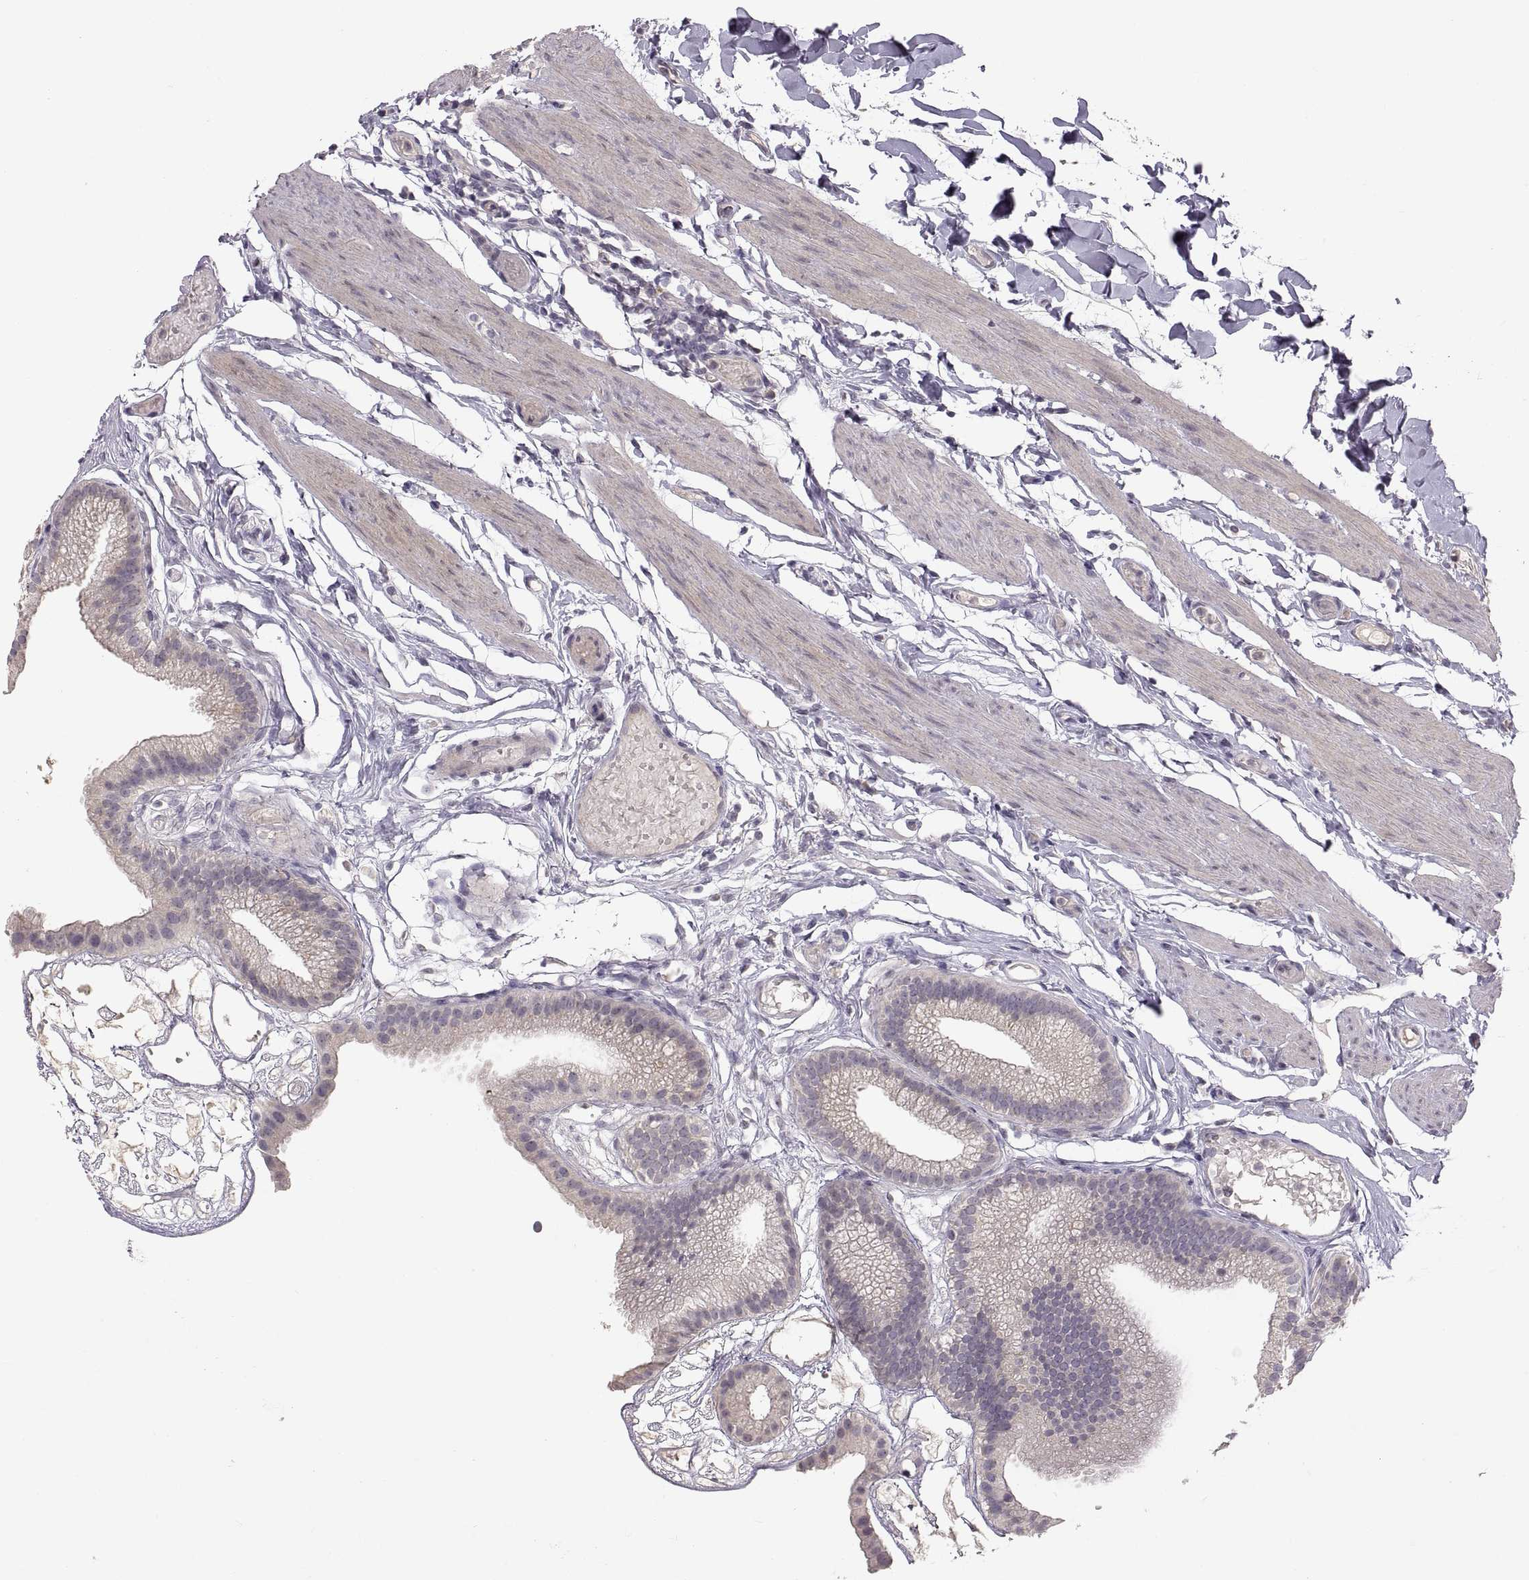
{"staining": {"intensity": "weak", "quantity": "25%-75%", "location": "cytoplasmic/membranous"}, "tissue": "gallbladder", "cell_type": "Glandular cells", "image_type": "normal", "snomed": [{"axis": "morphology", "description": "Normal tissue, NOS"}, {"axis": "topography", "description": "Gallbladder"}], "caption": "Immunohistochemistry histopathology image of unremarkable gallbladder: human gallbladder stained using immunohistochemistry (IHC) displays low levels of weak protein expression localized specifically in the cytoplasmic/membranous of glandular cells, appearing as a cytoplasmic/membranous brown color.", "gene": "HMGCR", "patient": {"sex": "female", "age": 45}}